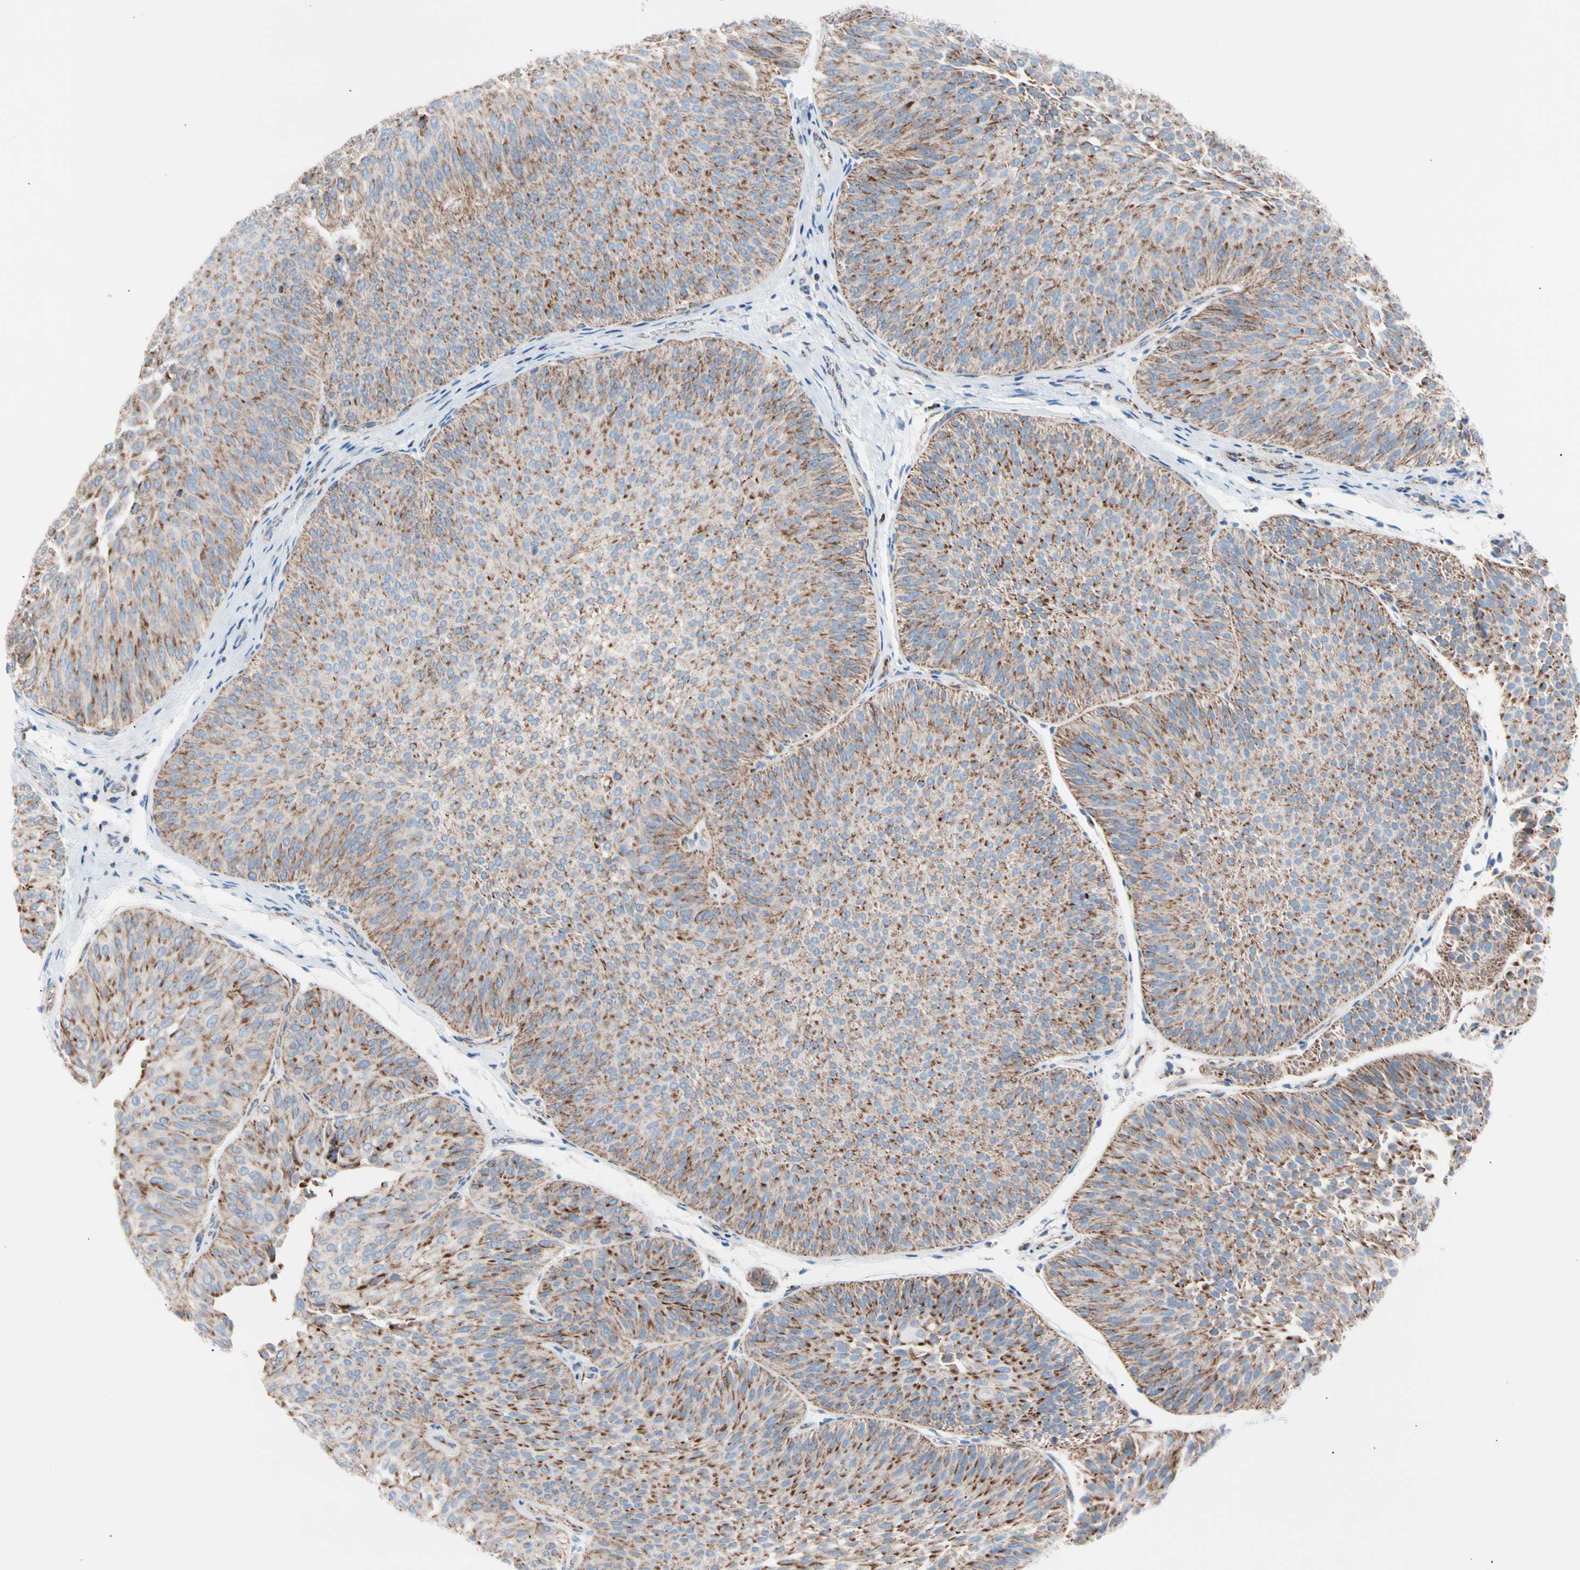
{"staining": {"intensity": "strong", "quantity": "25%-75%", "location": "cytoplasmic/membranous"}, "tissue": "urothelial cancer", "cell_type": "Tumor cells", "image_type": "cancer", "snomed": [{"axis": "morphology", "description": "Urothelial carcinoma, Low grade"}, {"axis": "topography", "description": "Urinary bladder"}], "caption": "This is a photomicrograph of IHC staining of low-grade urothelial carcinoma, which shows strong positivity in the cytoplasmic/membranous of tumor cells.", "gene": "HK1", "patient": {"sex": "female", "age": 60}}